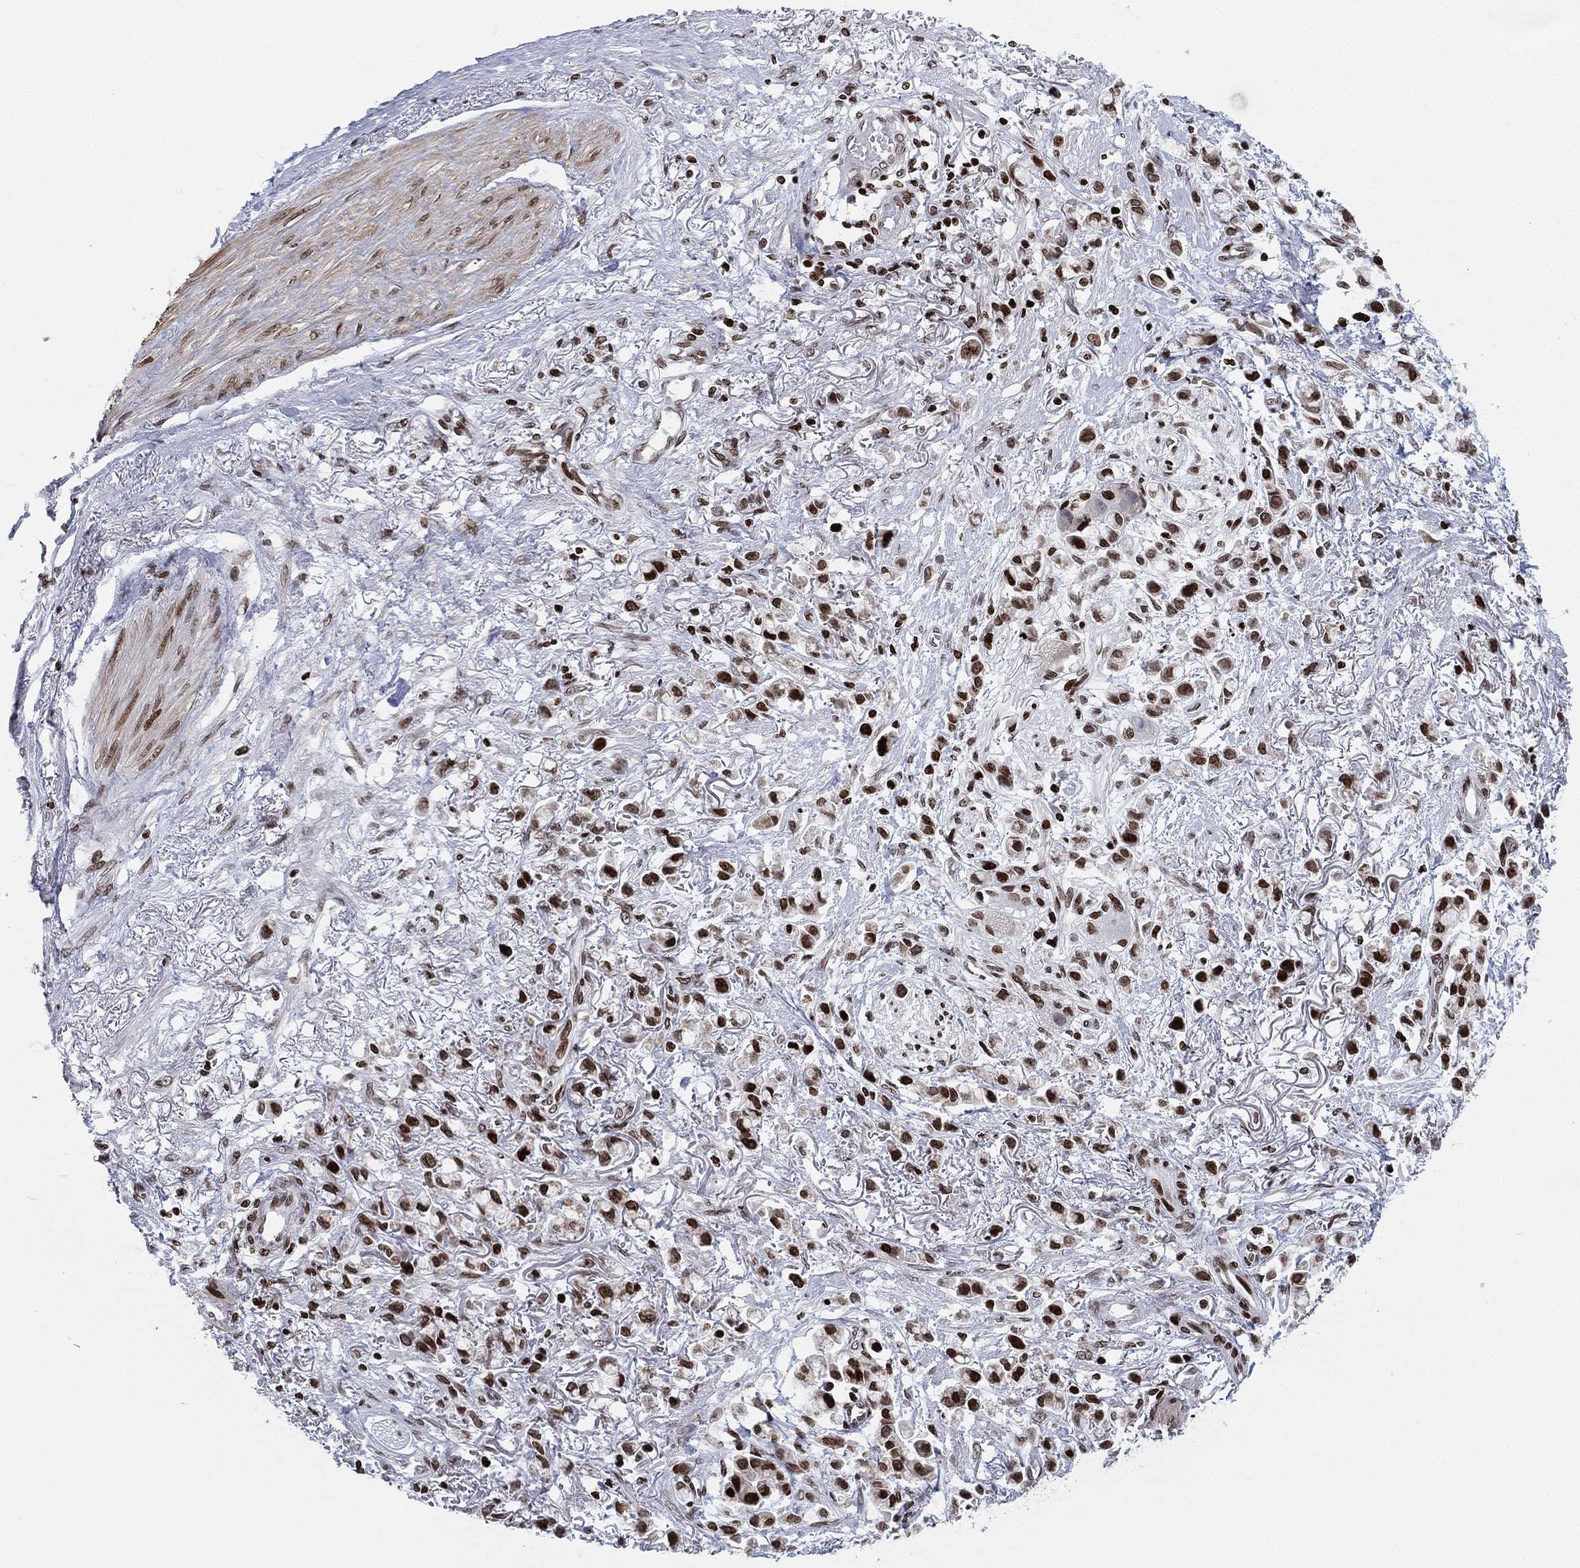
{"staining": {"intensity": "strong", "quantity": "25%-75%", "location": "nuclear"}, "tissue": "stomach cancer", "cell_type": "Tumor cells", "image_type": "cancer", "snomed": [{"axis": "morphology", "description": "Adenocarcinoma, NOS"}, {"axis": "topography", "description": "Stomach"}], "caption": "Stomach adenocarcinoma stained for a protein displays strong nuclear positivity in tumor cells. (brown staining indicates protein expression, while blue staining denotes nuclei).", "gene": "MFSD14A", "patient": {"sex": "female", "age": 81}}